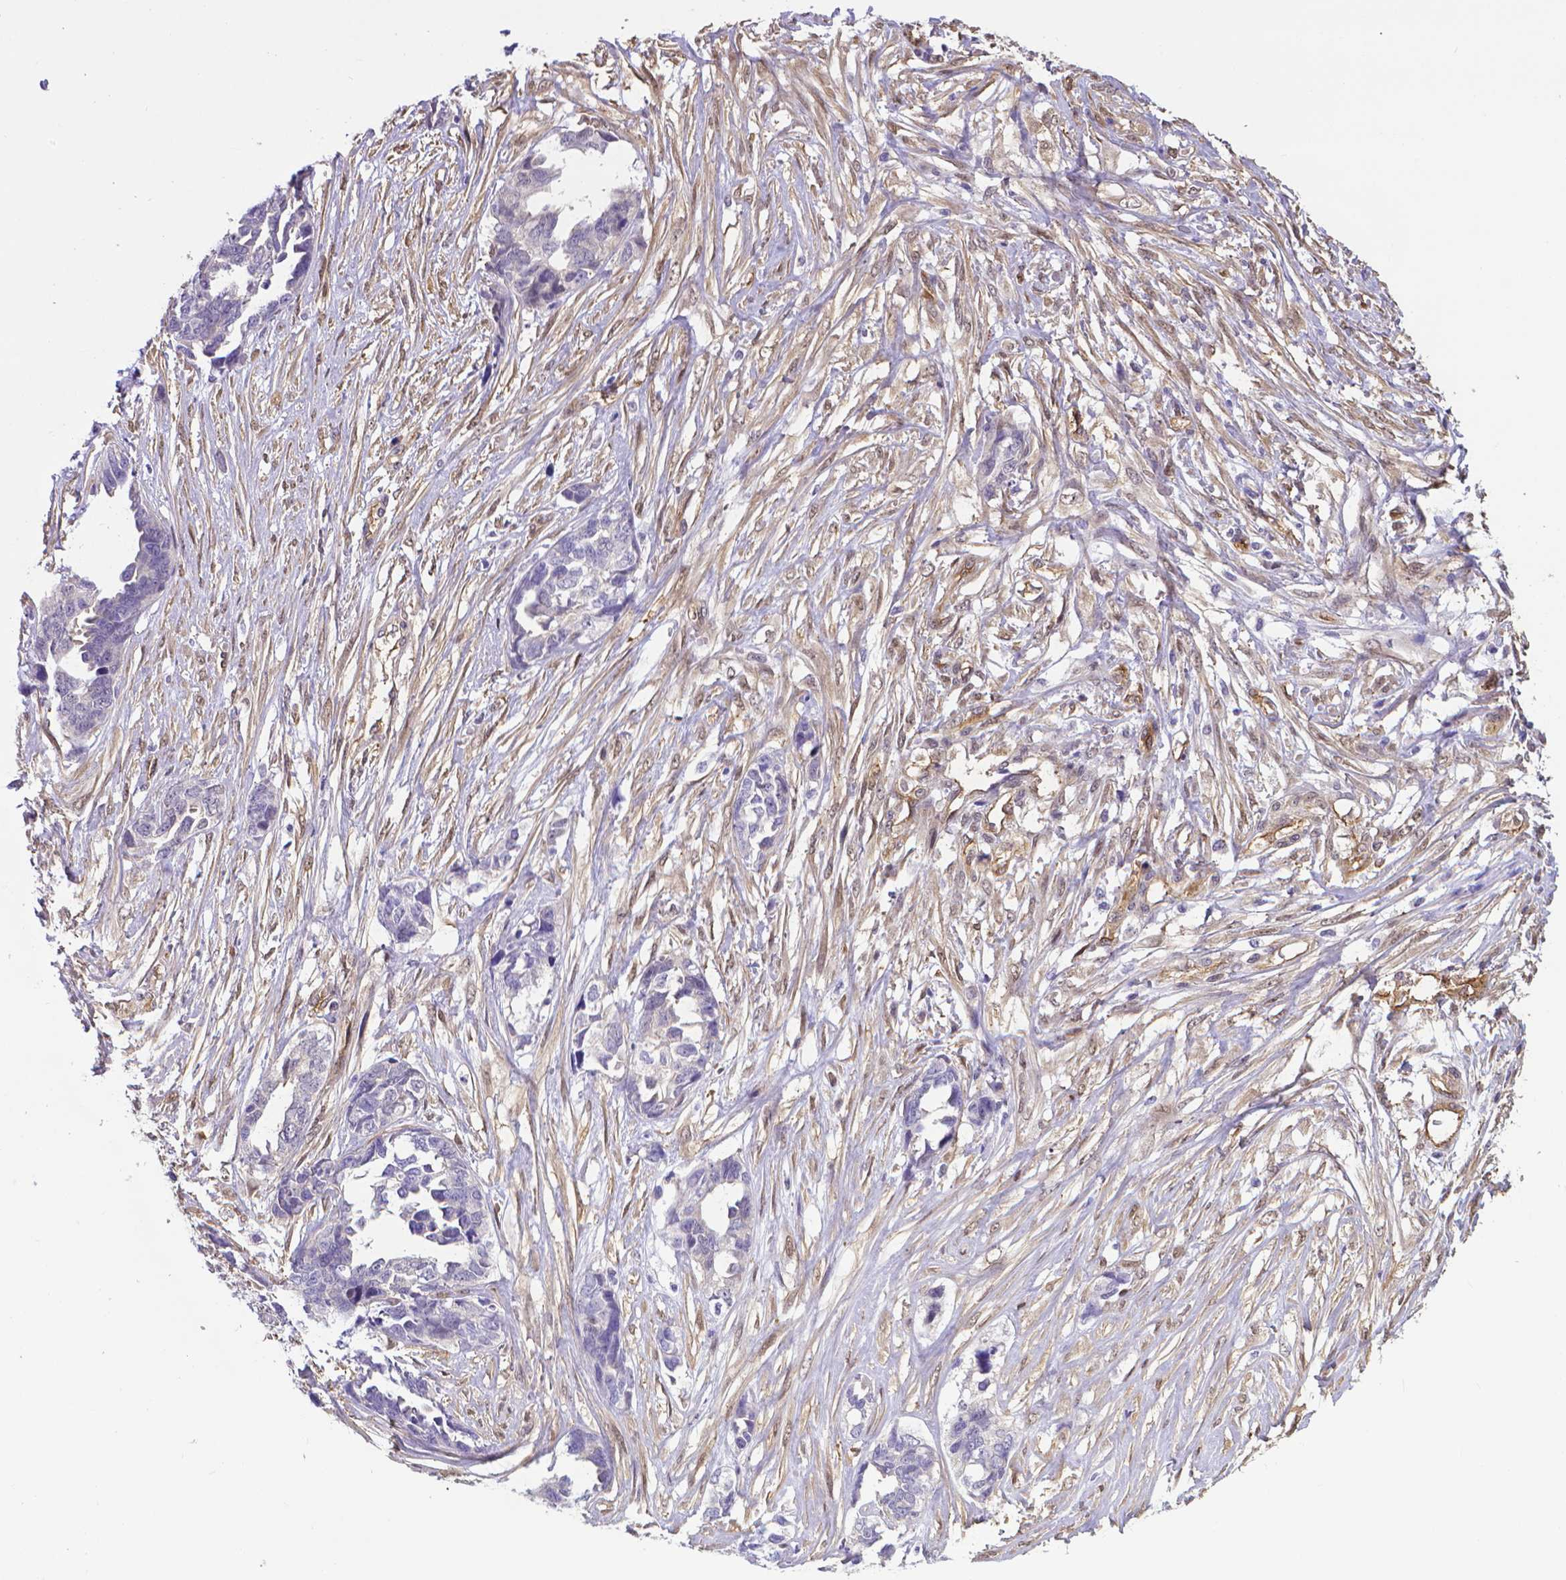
{"staining": {"intensity": "negative", "quantity": "none", "location": "none"}, "tissue": "ovarian cancer", "cell_type": "Tumor cells", "image_type": "cancer", "snomed": [{"axis": "morphology", "description": "Cystadenocarcinoma, serous, NOS"}, {"axis": "topography", "description": "Ovary"}], "caption": "There is no significant staining in tumor cells of serous cystadenocarcinoma (ovarian).", "gene": "CLIC4", "patient": {"sex": "female", "age": 69}}